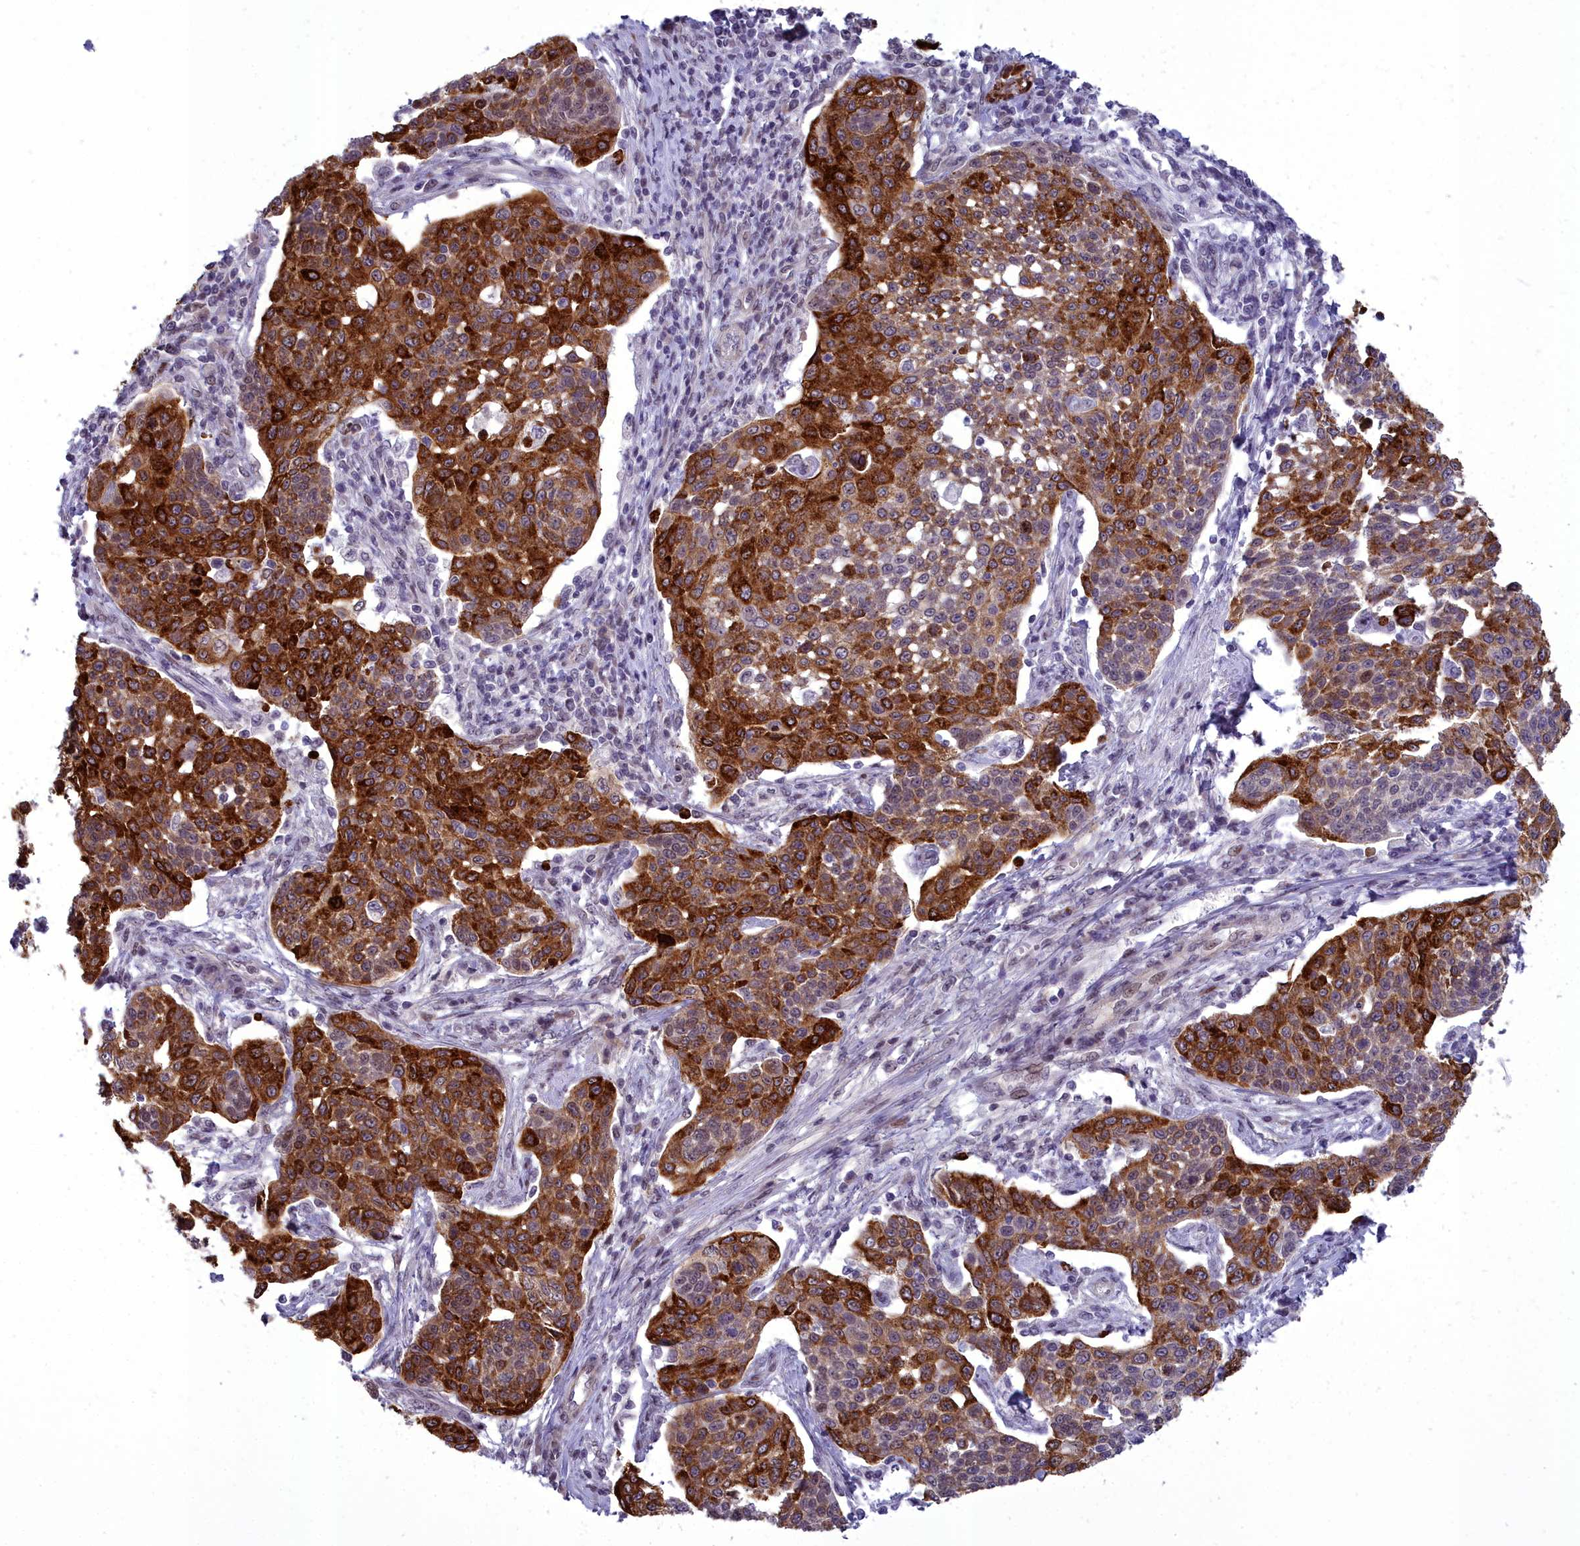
{"staining": {"intensity": "strong", "quantity": ">75%", "location": "cytoplasmic/membranous"}, "tissue": "cervical cancer", "cell_type": "Tumor cells", "image_type": "cancer", "snomed": [{"axis": "morphology", "description": "Squamous cell carcinoma, NOS"}, {"axis": "topography", "description": "Cervix"}], "caption": "A brown stain highlights strong cytoplasmic/membranous staining of a protein in human cervical cancer tumor cells.", "gene": "CEACAM19", "patient": {"sex": "female", "age": 34}}